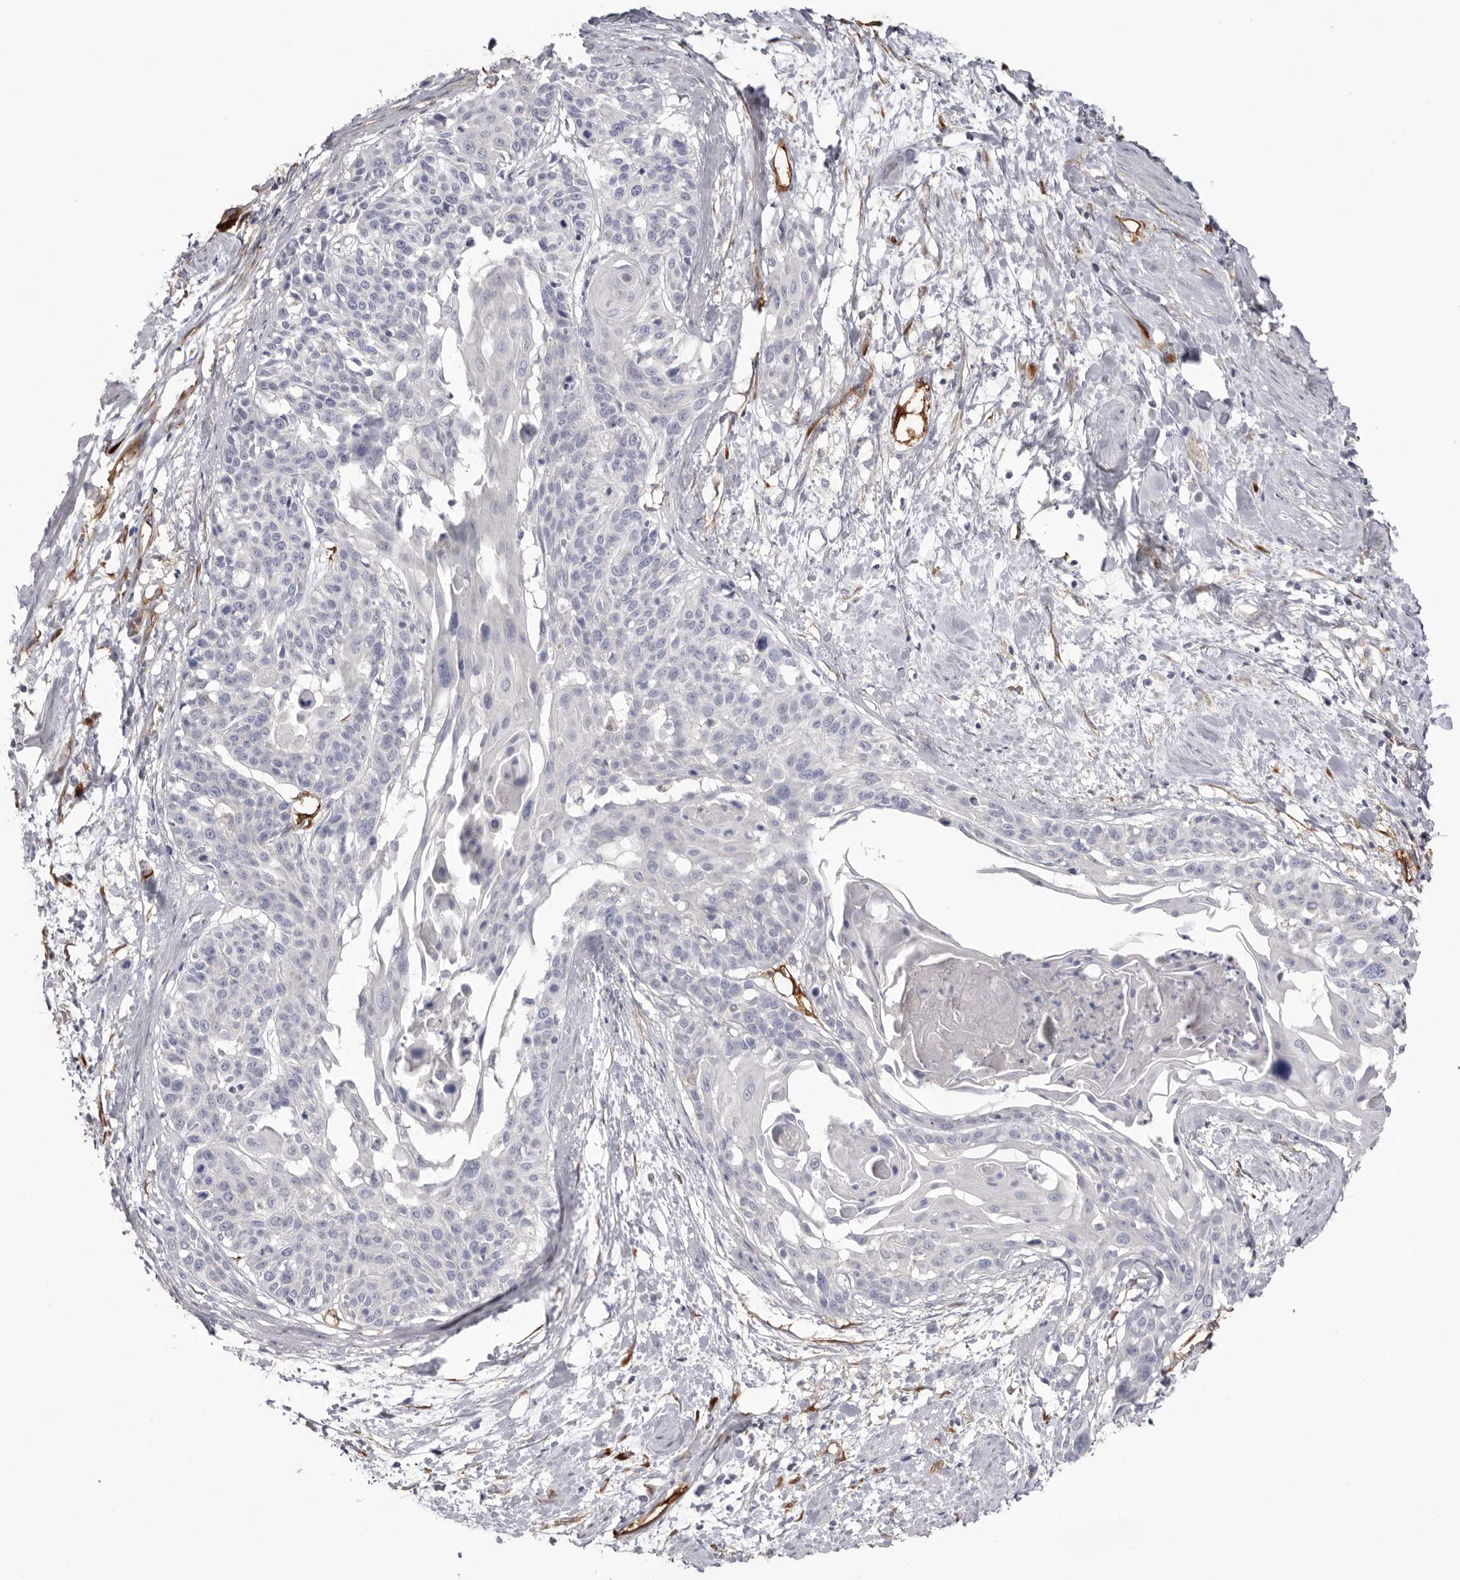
{"staining": {"intensity": "negative", "quantity": "none", "location": "none"}, "tissue": "cervical cancer", "cell_type": "Tumor cells", "image_type": "cancer", "snomed": [{"axis": "morphology", "description": "Squamous cell carcinoma, NOS"}, {"axis": "topography", "description": "Cervix"}], "caption": "Squamous cell carcinoma (cervical) was stained to show a protein in brown. There is no significant positivity in tumor cells. The staining is performed using DAB (3,3'-diaminobenzidine) brown chromogen with nuclei counter-stained in using hematoxylin.", "gene": "LRRC66", "patient": {"sex": "female", "age": 57}}